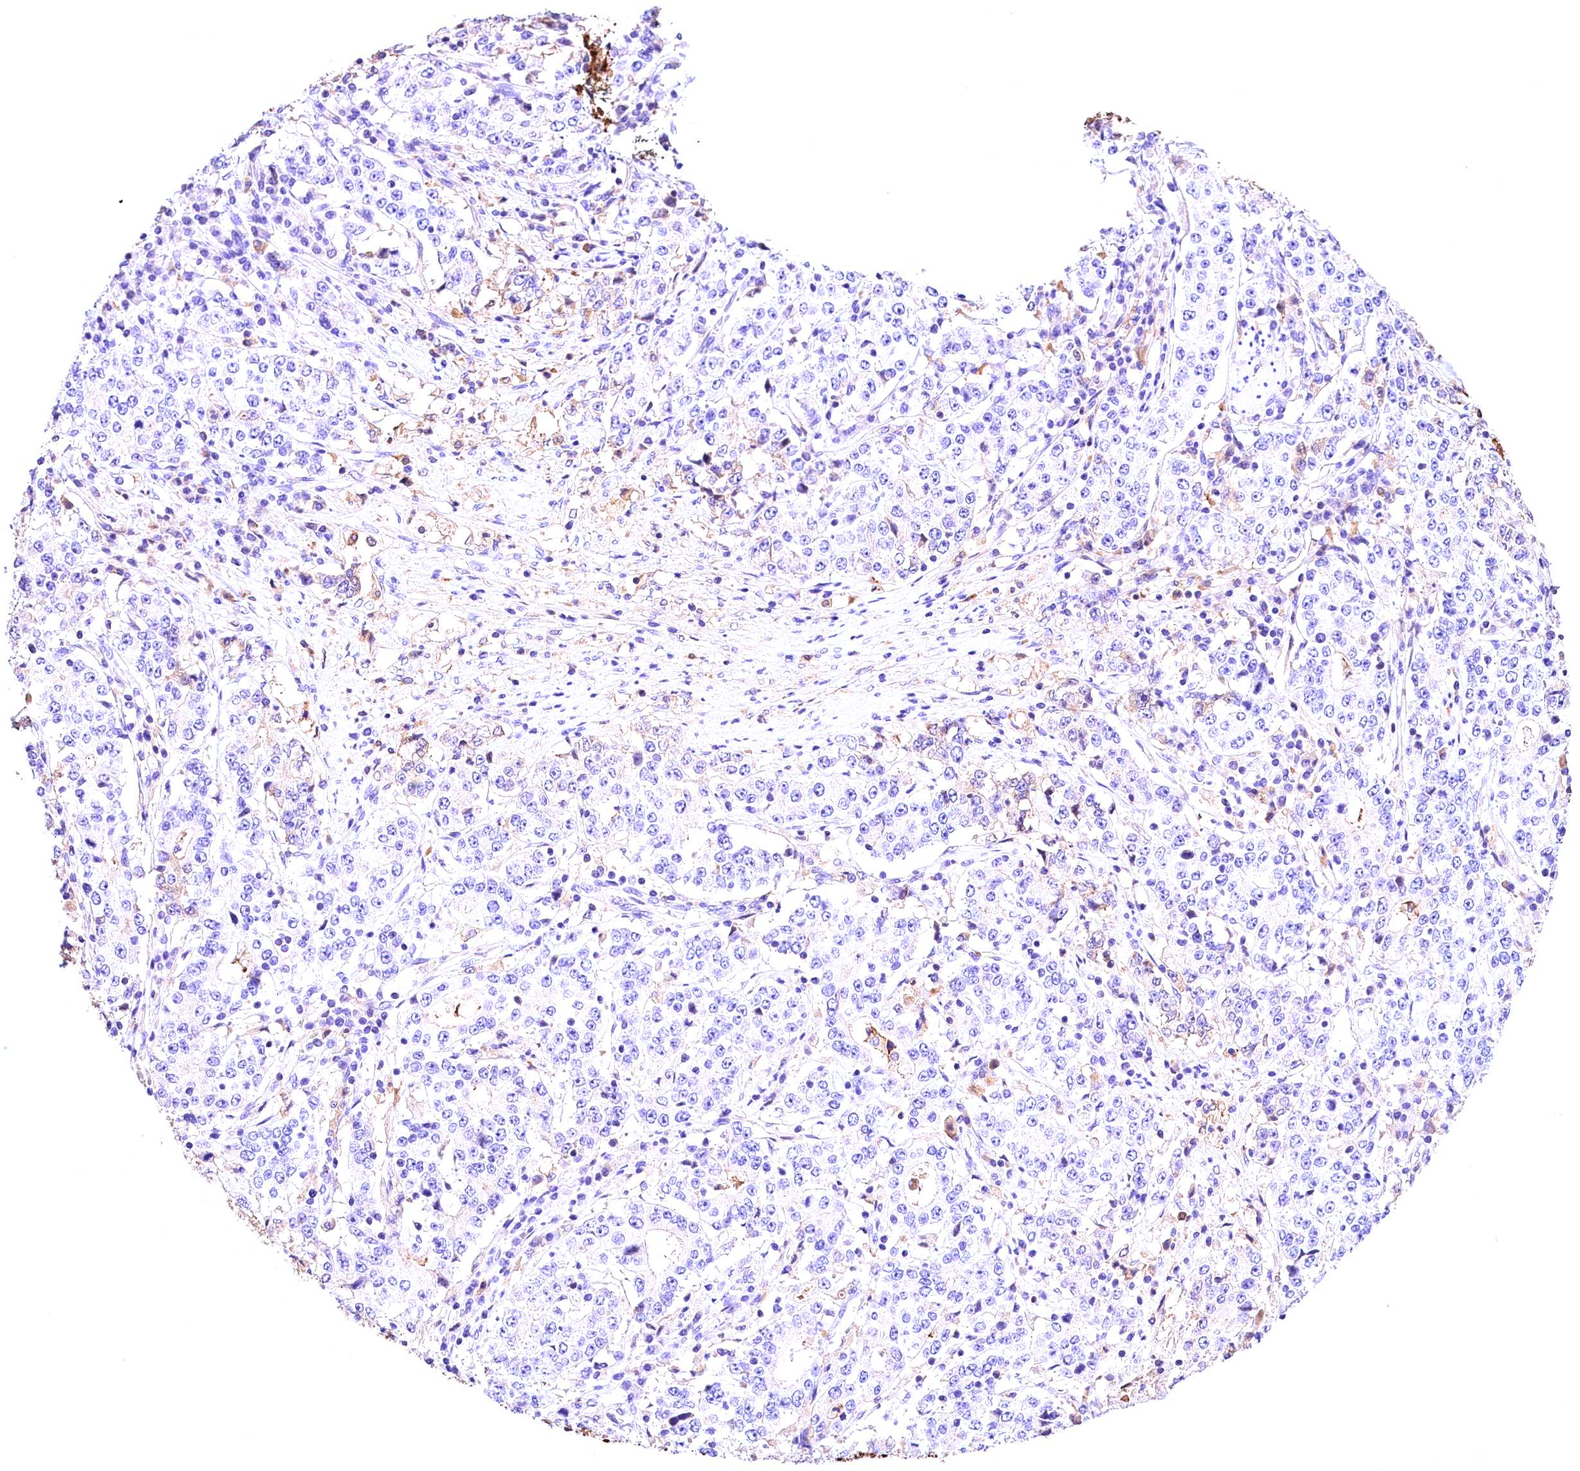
{"staining": {"intensity": "moderate", "quantity": "<25%", "location": "cytoplasmic/membranous"}, "tissue": "stomach cancer", "cell_type": "Tumor cells", "image_type": "cancer", "snomed": [{"axis": "morphology", "description": "Adenocarcinoma, NOS"}, {"axis": "topography", "description": "Stomach"}], "caption": "This image demonstrates IHC staining of stomach cancer, with low moderate cytoplasmic/membranous staining in approximately <25% of tumor cells.", "gene": "ARMC6", "patient": {"sex": "male", "age": 59}}